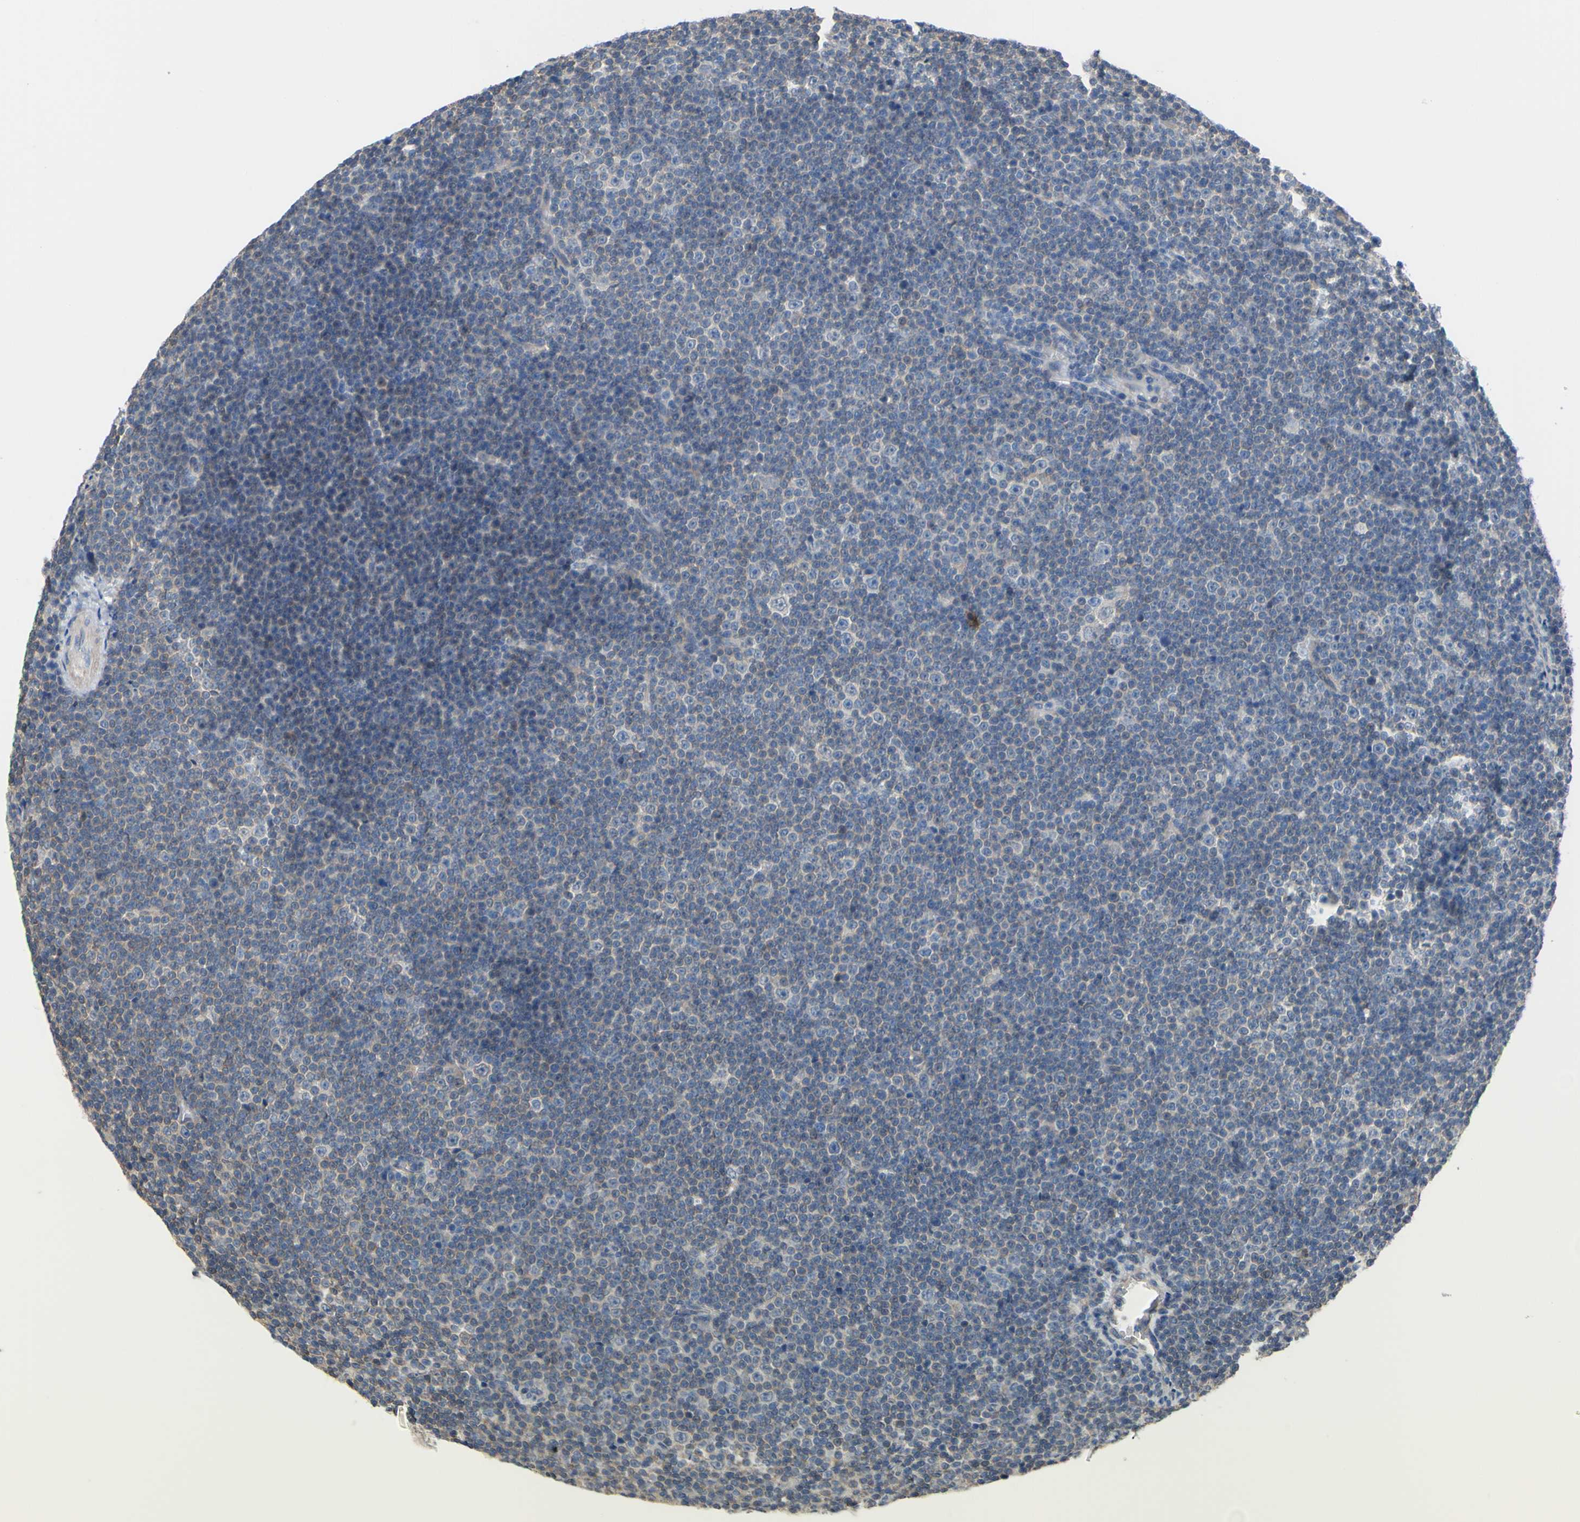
{"staining": {"intensity": "weak", "quantity": "25%-75%", "location": "cytoplasmic/membranous"}, "tissue": "lymphoma", "cell_type": "Tumor cells", "image_type": "cancer", "snomed": [{"axis": "morphology", "description": "Malignant lymphoma, non-Hodgkin's type, Low grade"}, {"axis": "topography", "description": "Lymph node"}], "caption": "Protein staining of lymphoma tissue displays weak cytoplasmic/membranous staining in approximately 25%-75% of tumor cells.", "gene": "UPK3B", "patient": {"sex": "female", "age": 67}}